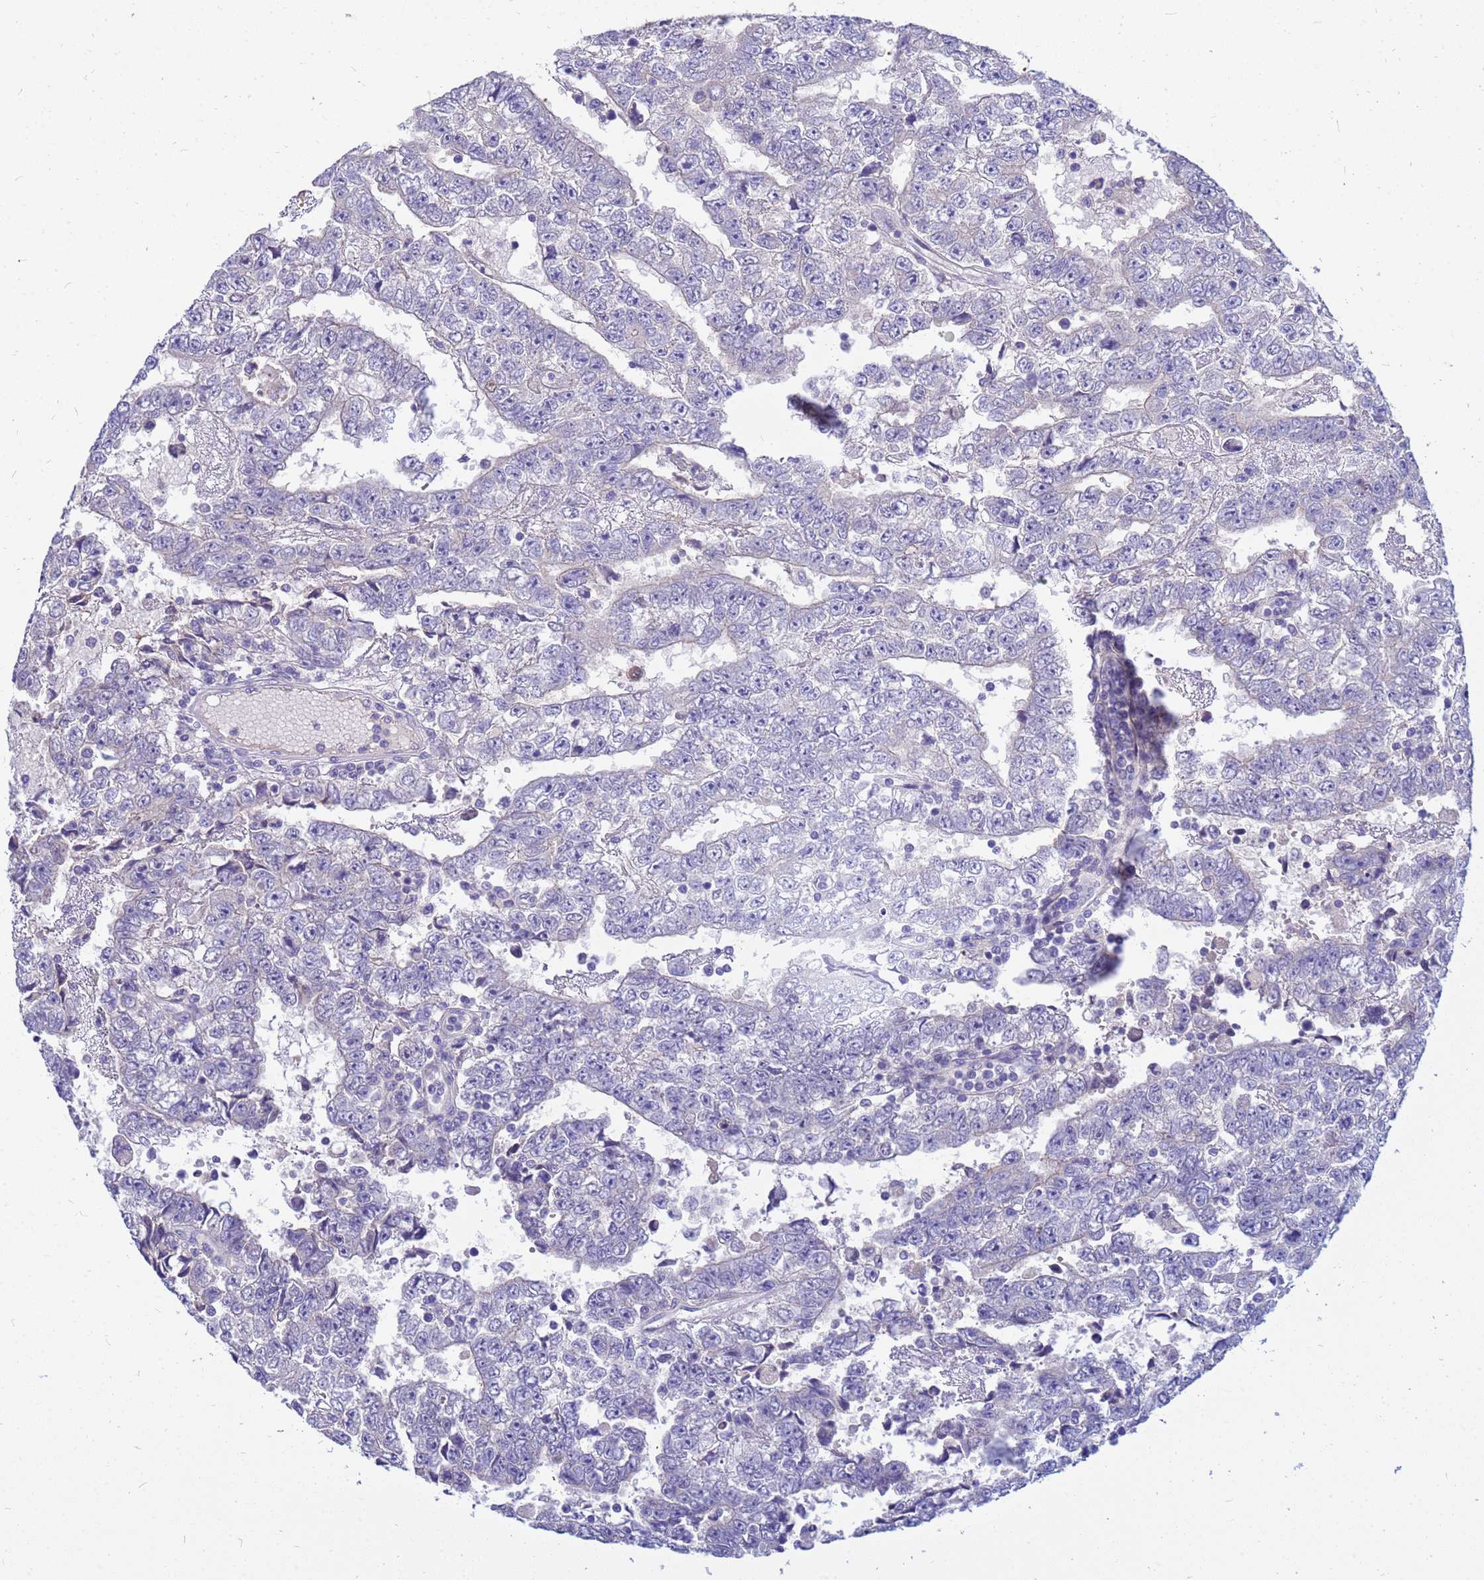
{"staining": {"intensity": "negative", "quantity": "none", "location": "none"}, "tissue": "testis cancer", "cell_type": "Tumor cells", "image_type": "cancer", "snomed": [{"axis": "morphology", "description": "Carcinoma, Embryonal, NOS"}, {"axis": "topography", "description": "Testis"}], "caption": "A photomicrograph of human embryonal carcinoma (testis) is negative for staining in tumor cells. (Stains: DAB (3,3'-diaminobenzidine) immunohistochemistry (IHC) with hematoxylin counter stain, Microscopy: brightfield microscopy at high magnification).", "gene": "DPRX", "patient": {"sex": "male", "age": 25}}